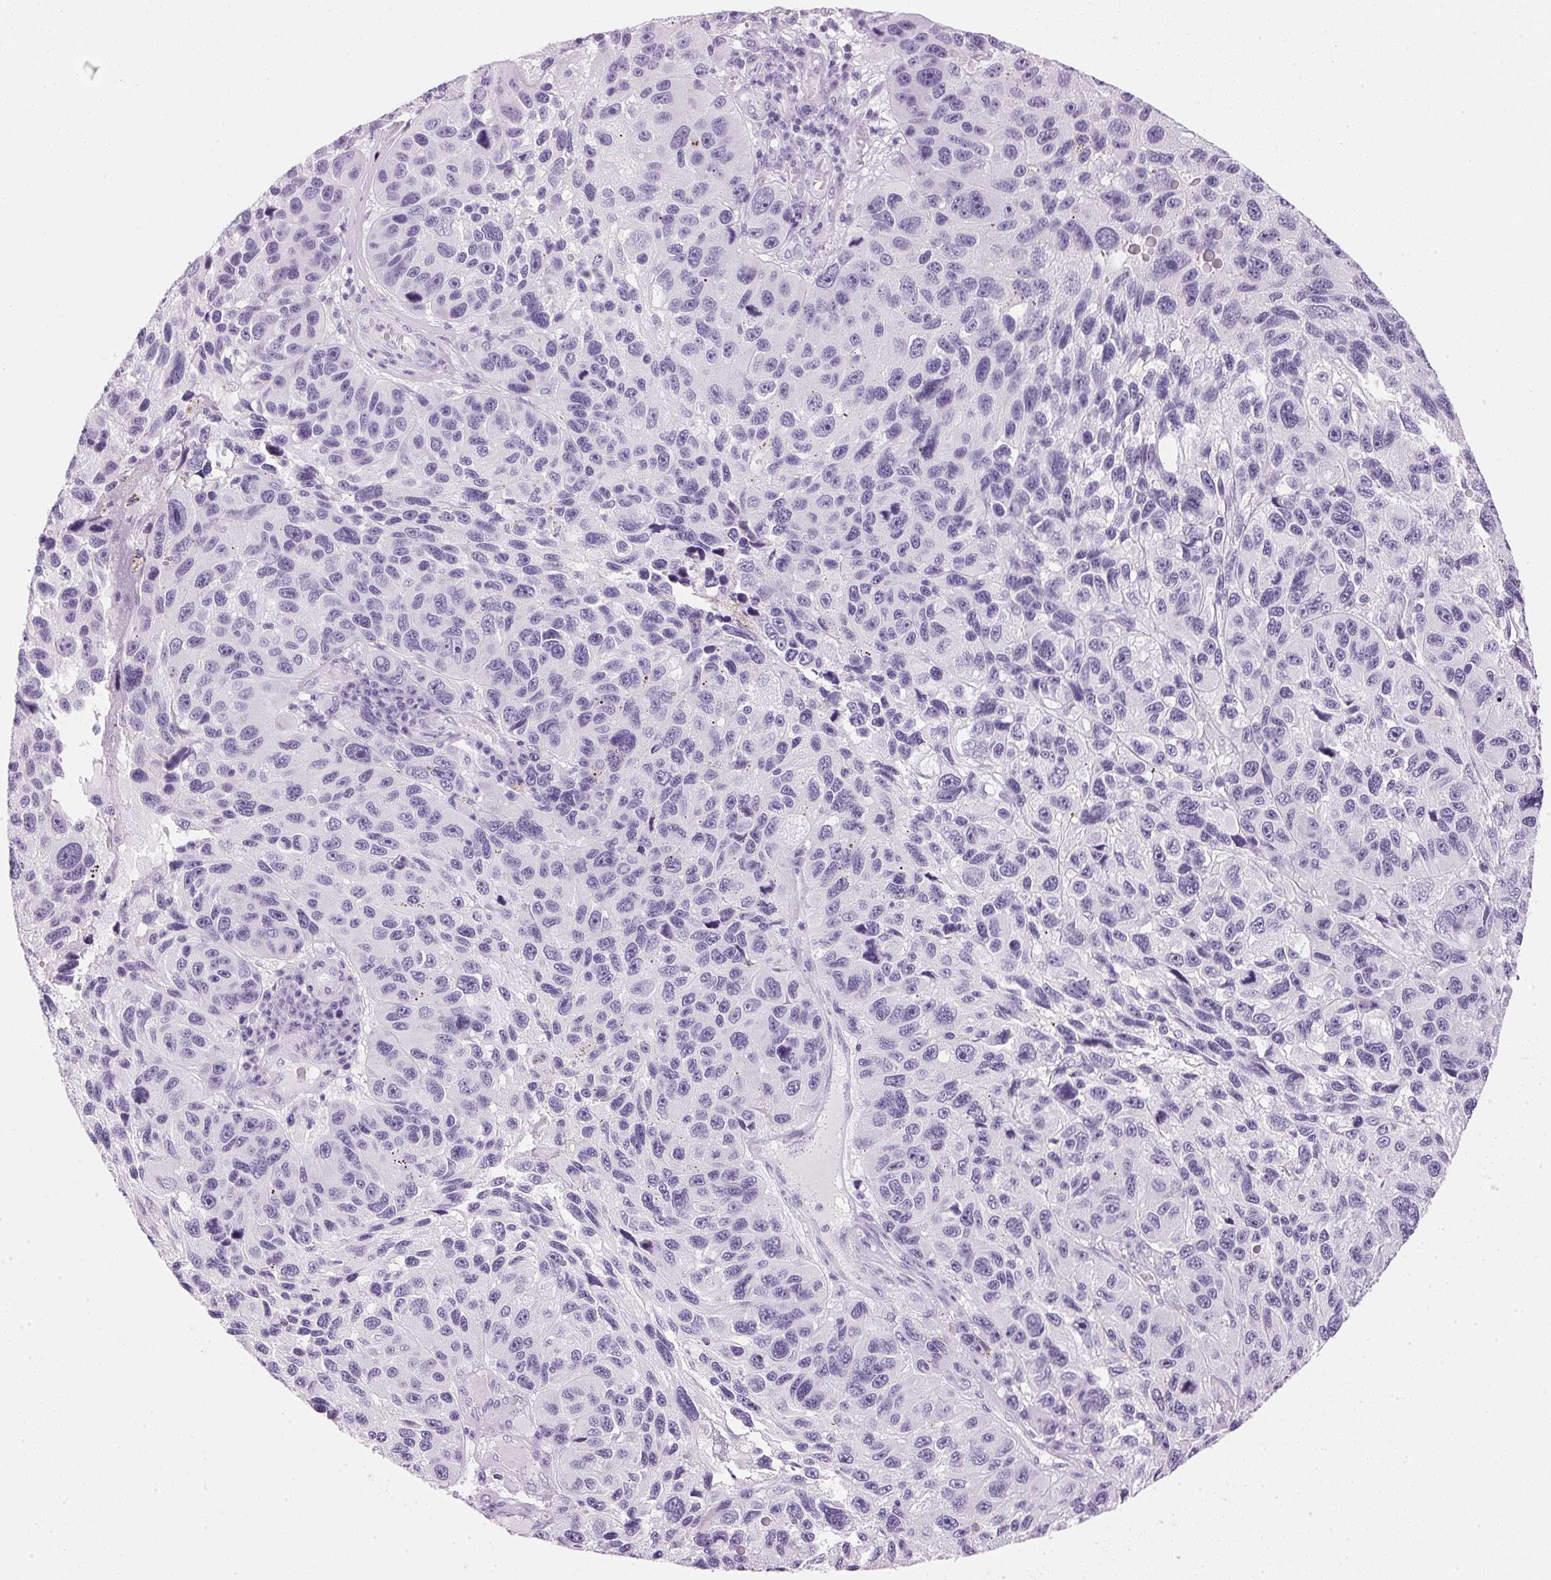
{"staining": {"intensity": "negative", "quantity": "none", "location": "none"}, "tissue": "melanoma", "cell_type": "Tumor cells", "image_type": "cancer", "snomed": [{"axis": "morphology", "description": "Malignant melanoma, NOS"}, {"axis": "topography", "description": "Skin"}], "caption": "Immunohistochemical staining of melanoma displays no significant staining in tumor cells.", "gene": "IGFBP1", "patient": {"sex": "male", "age": 53}}